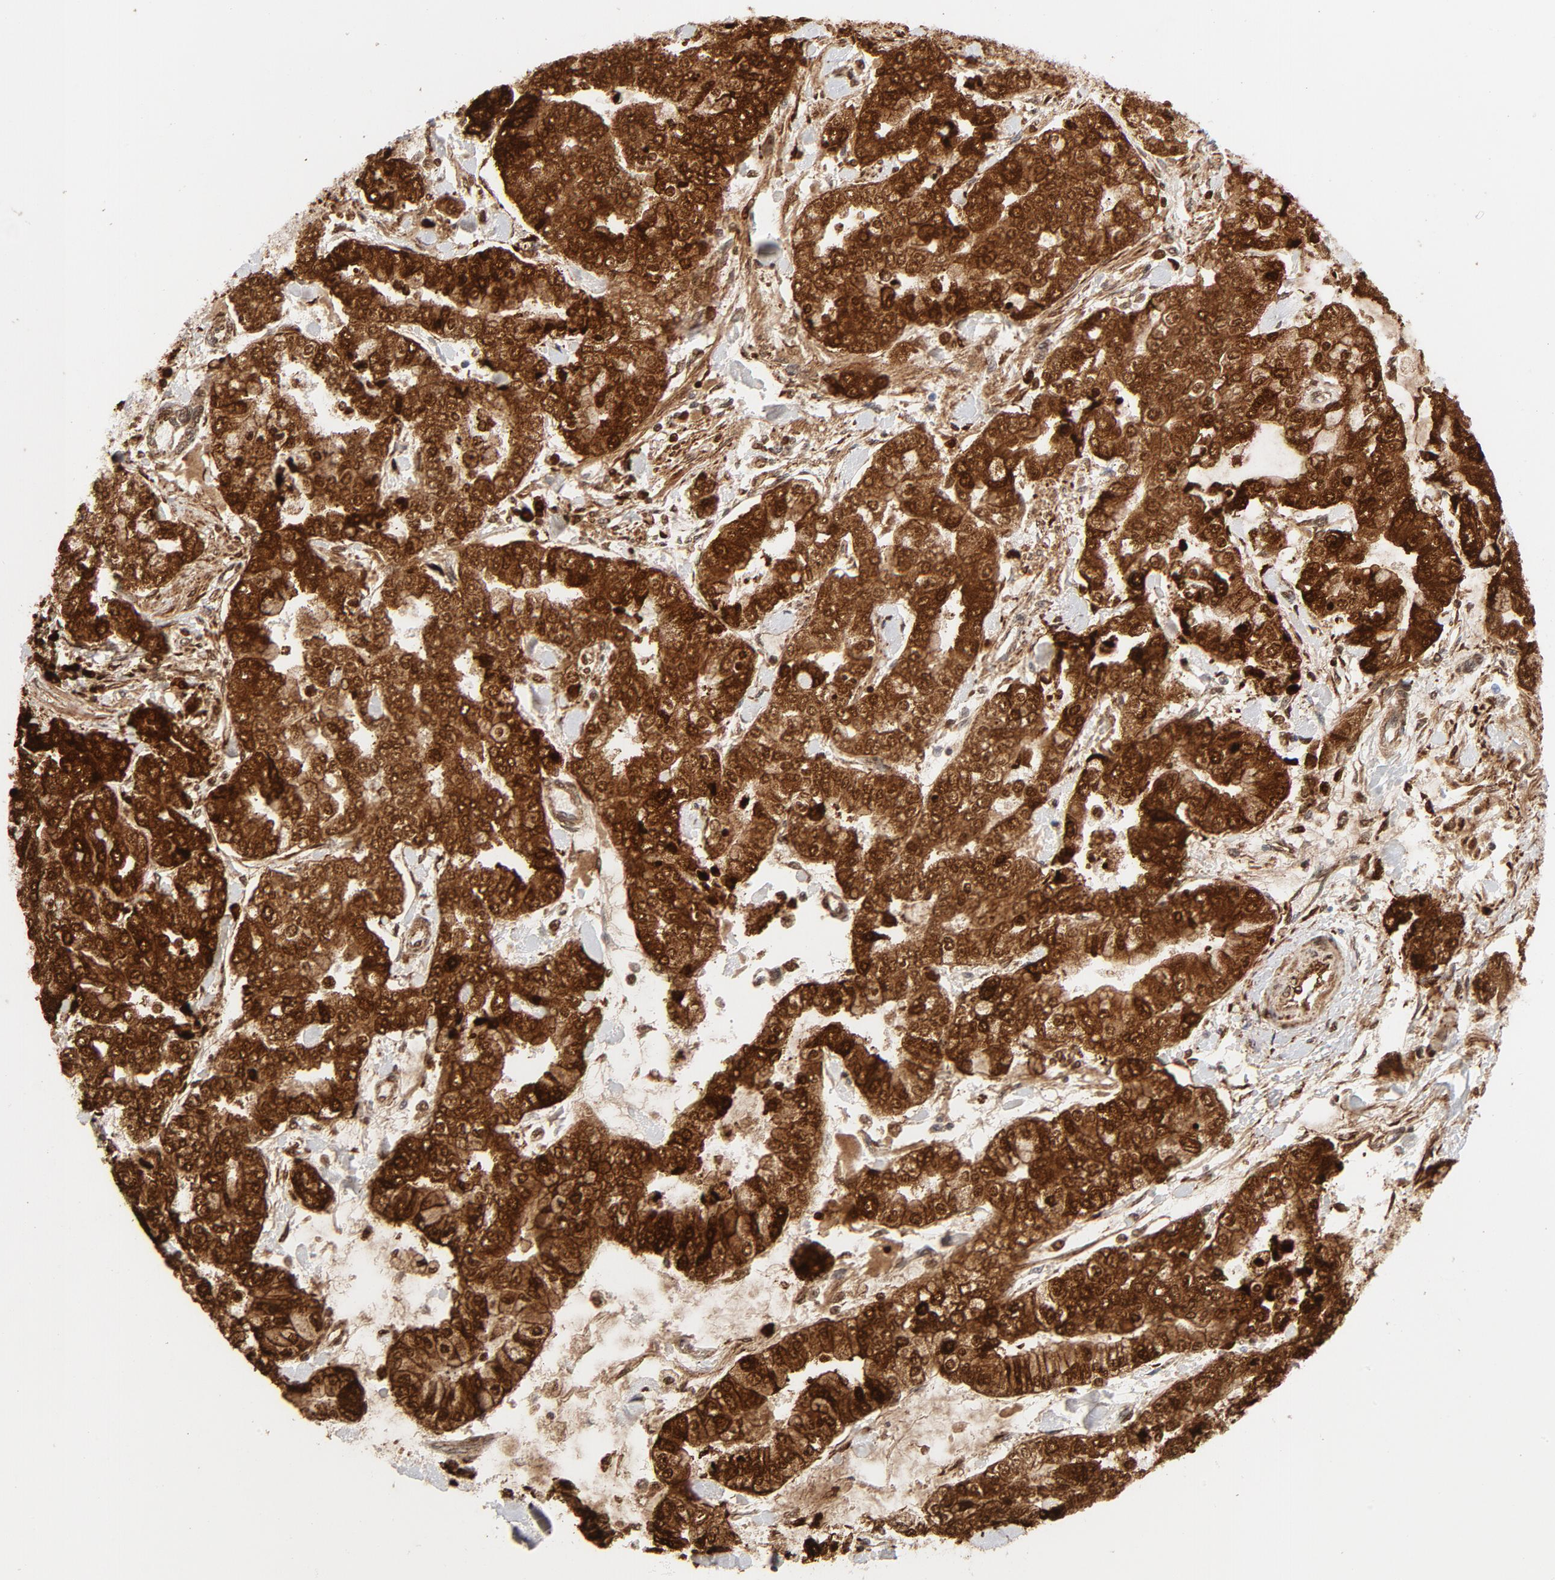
{"staining": {"intensity": "strong", "quantity": ">75%", "location": "cytoplasmic/membranous,nuclear"}, "tissue": "stomach cancer", "cell_type": "Tumor cells", "image_type": "cancer", "snomed": [{"axis": "morphology", "description": "Normal tissue, NOS"}, {"axis": "morphology", "description": "Adenocarcinoma, NOS"}, {"axis": "topography", "description": "Stomach, upper"}, {"axis": "topography", "description": "Stomach"}], "caption": "Immunohistochemistry (IHC) (DAB) staining of stomach cancer demonstrates strong cytoplasmic/membranous and nuclear protein positivity in about >75% of tumor cells. The staining is performed using DAB brown chromogen to label protein expression. The nuclei are counter-stained blue using hematoxylin.", "gene": "CYCS", "patient": {"sex": "male", "age": 76}}